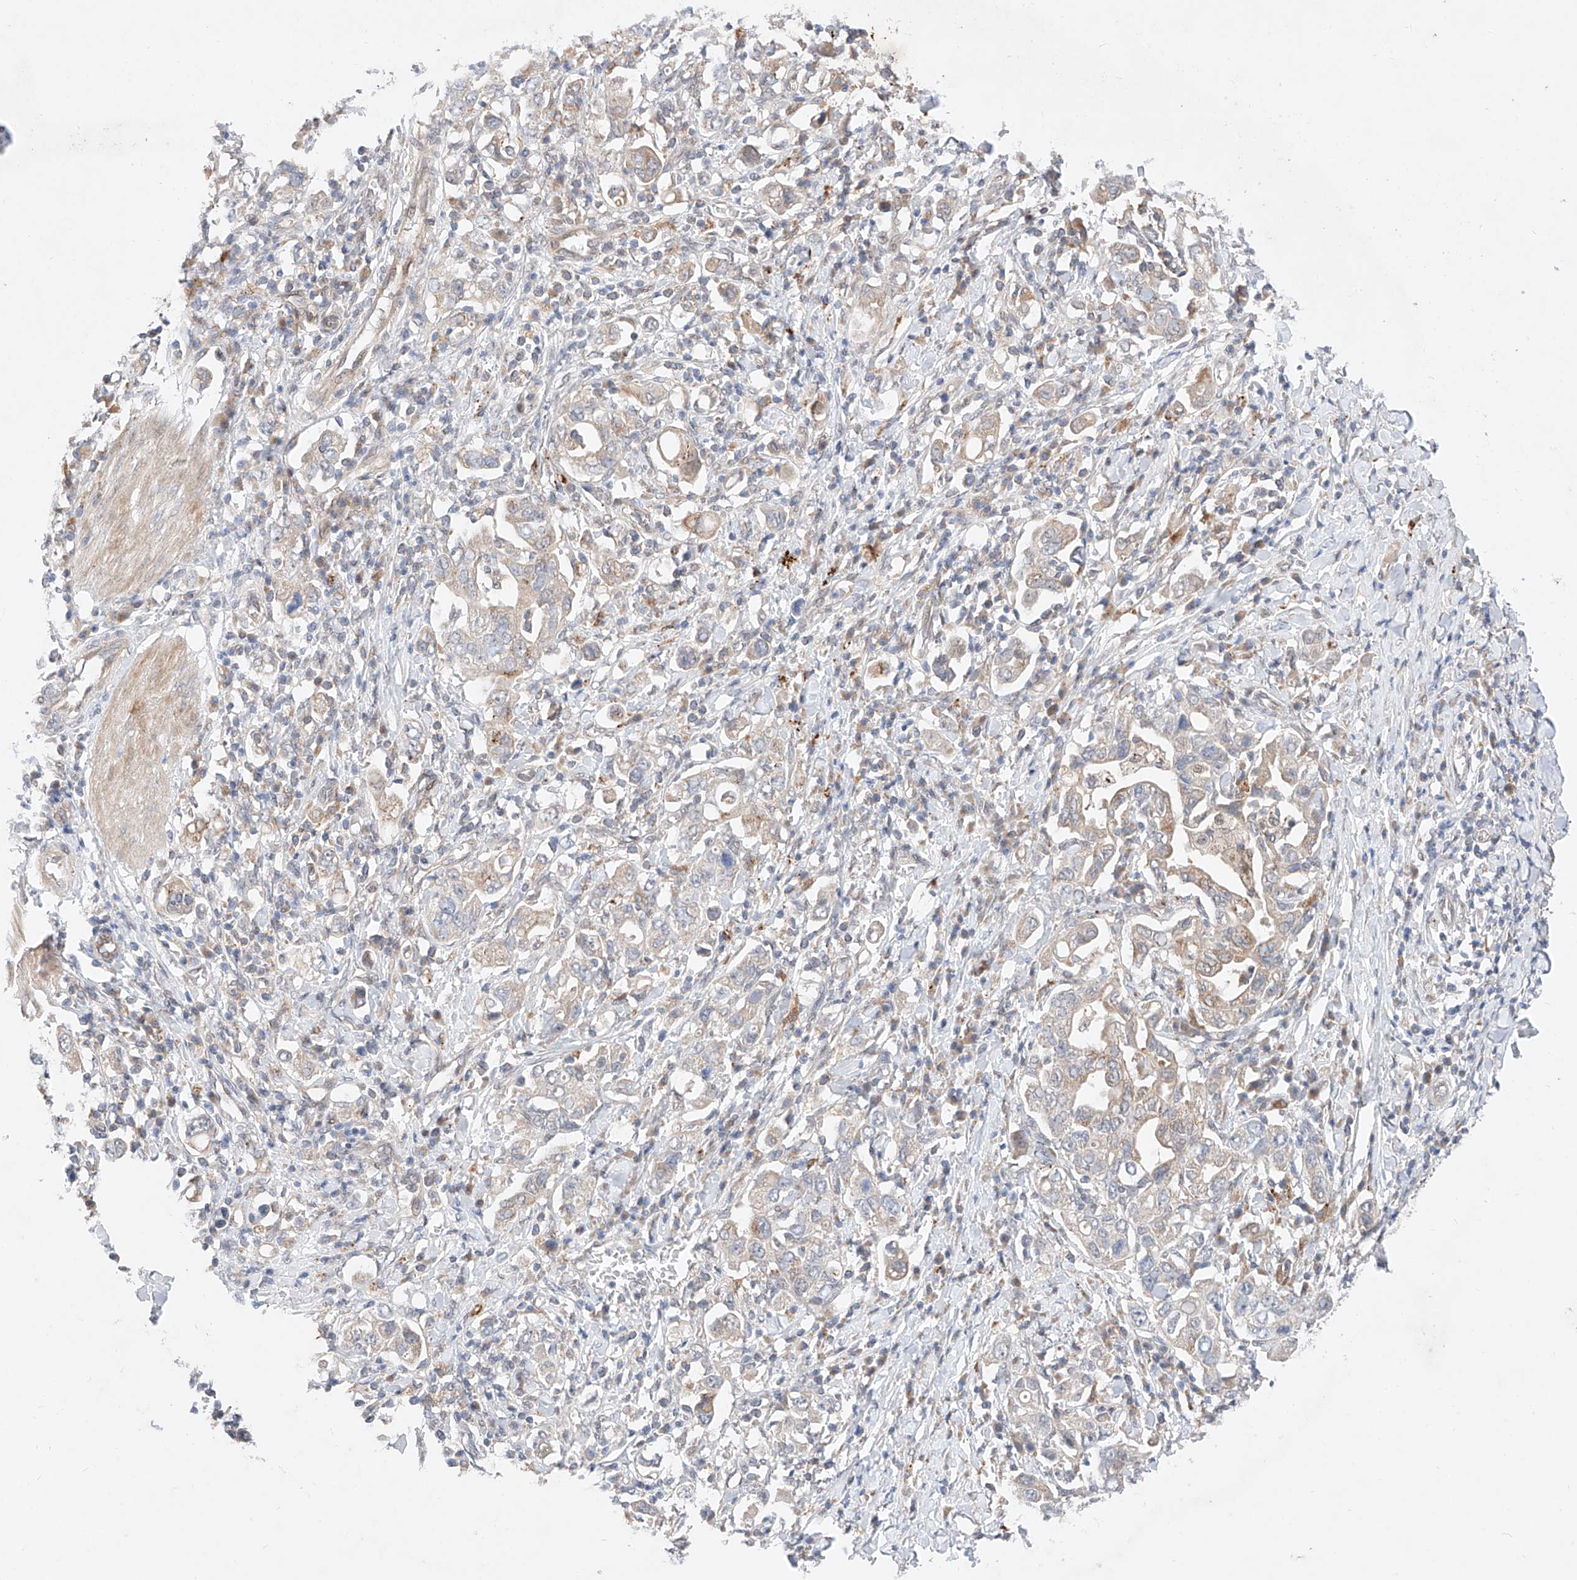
{"staining": {"intensity": "weak", "quantity": "<25%", "location": "cytoplasmic/membranous"}, "tissue": "stomach cancer", "cell_type": "Tumor cells", "image_type": "cancer", "snomed": [{"axis": "morphology", "description": "Adenocarcinoma, NOS"}, {"axis": "topography", "description": "Stomach, upper"}], "caption": "Immunohistochemistry (IHC) of stomach adenocarcinoma exhibits no expression in tumor cells. (Stains: DAB IHC with hematoxylin counter stain, Microscopy: brightfield microscopy at high magnification).", "gene": "GCNT1", "patient": {"sex": "male", "age": 62}}